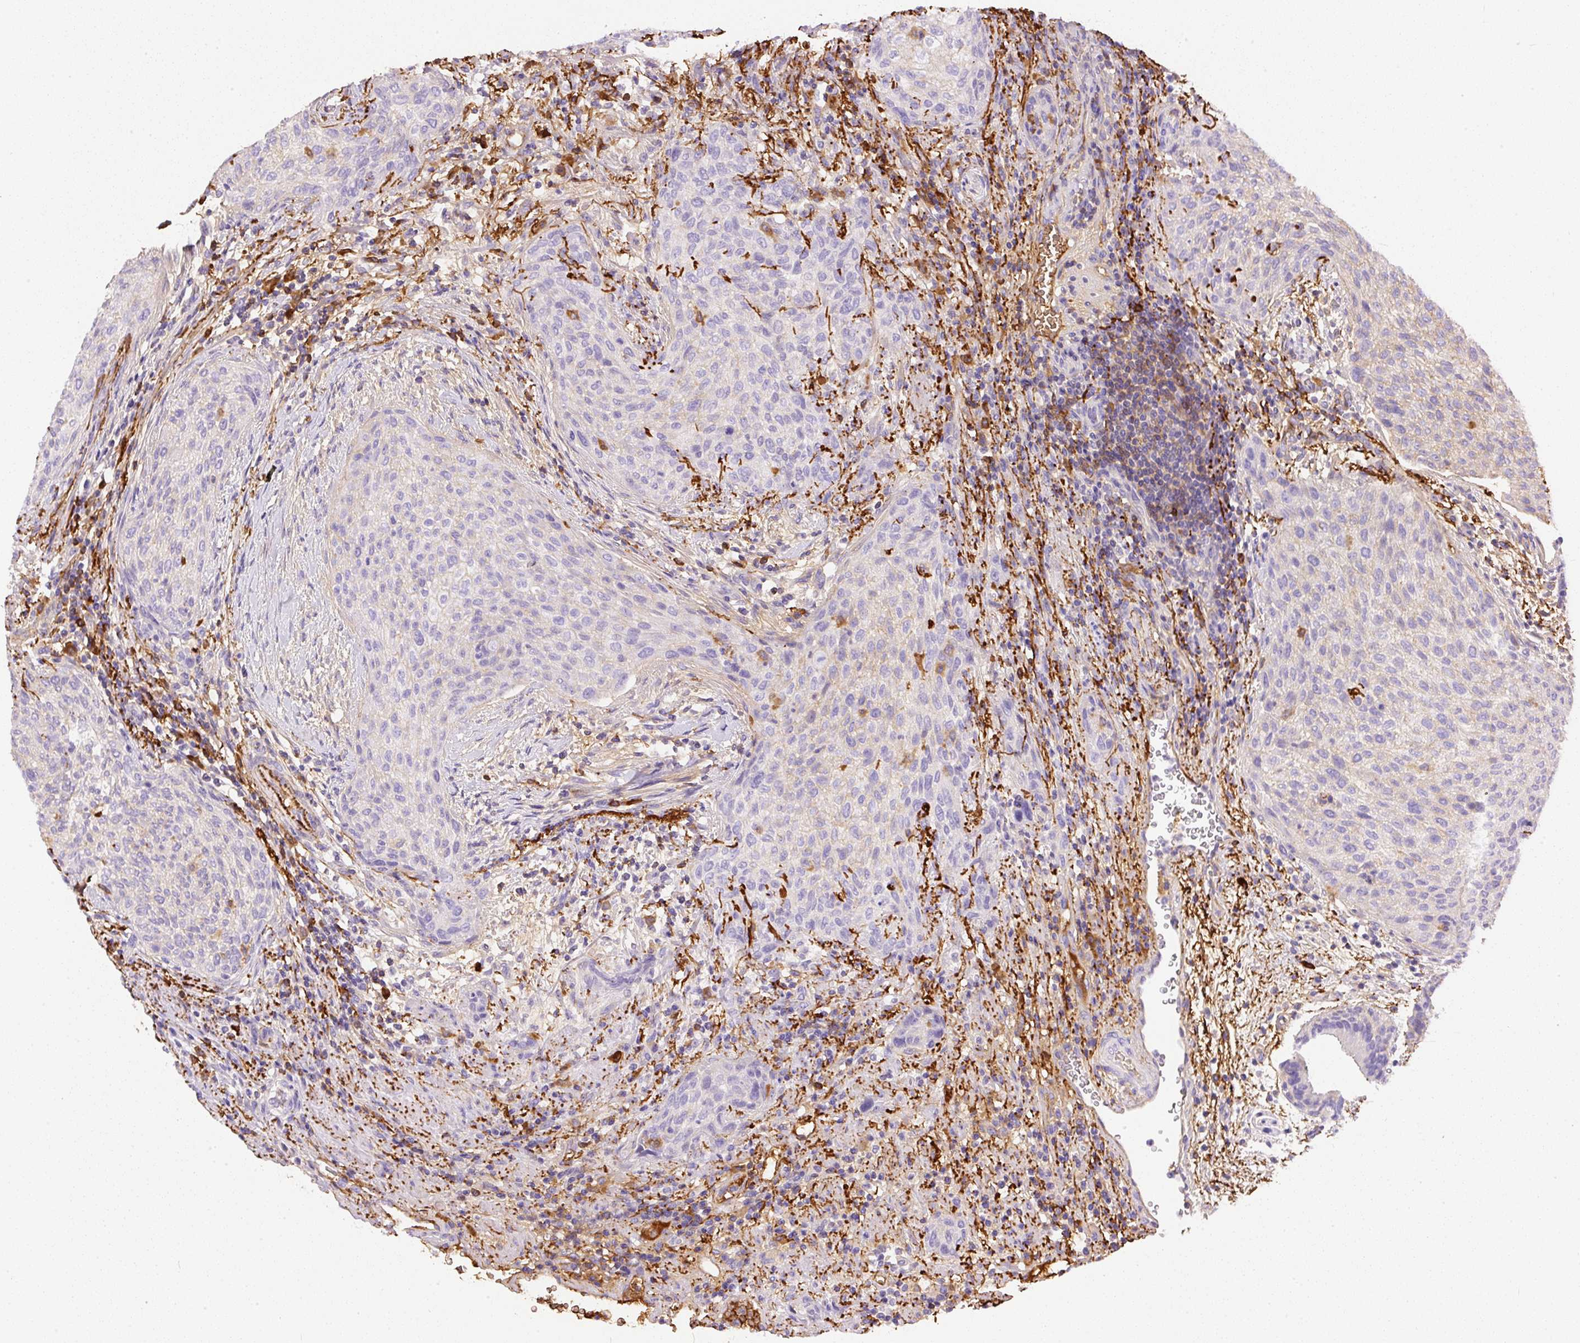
{"staining": {"intensity": "negative", "quantity": "none", "location": "none"}, "tissue": "urothelial cancer", "cell_type": "Tumor cells", "image_type": "cancer", "snomed": [{"axis": "morphology", "description": "Urothelial carcinoma, High grade"}, {"axis": "topography", "description": "Urinary bladder"}], "caption": "Image shows no significant protein expression in tumor cells of high-grade urothelial carcinoma.", "gene": "APCS", "patient": {"sex": "male", "age": 35}}